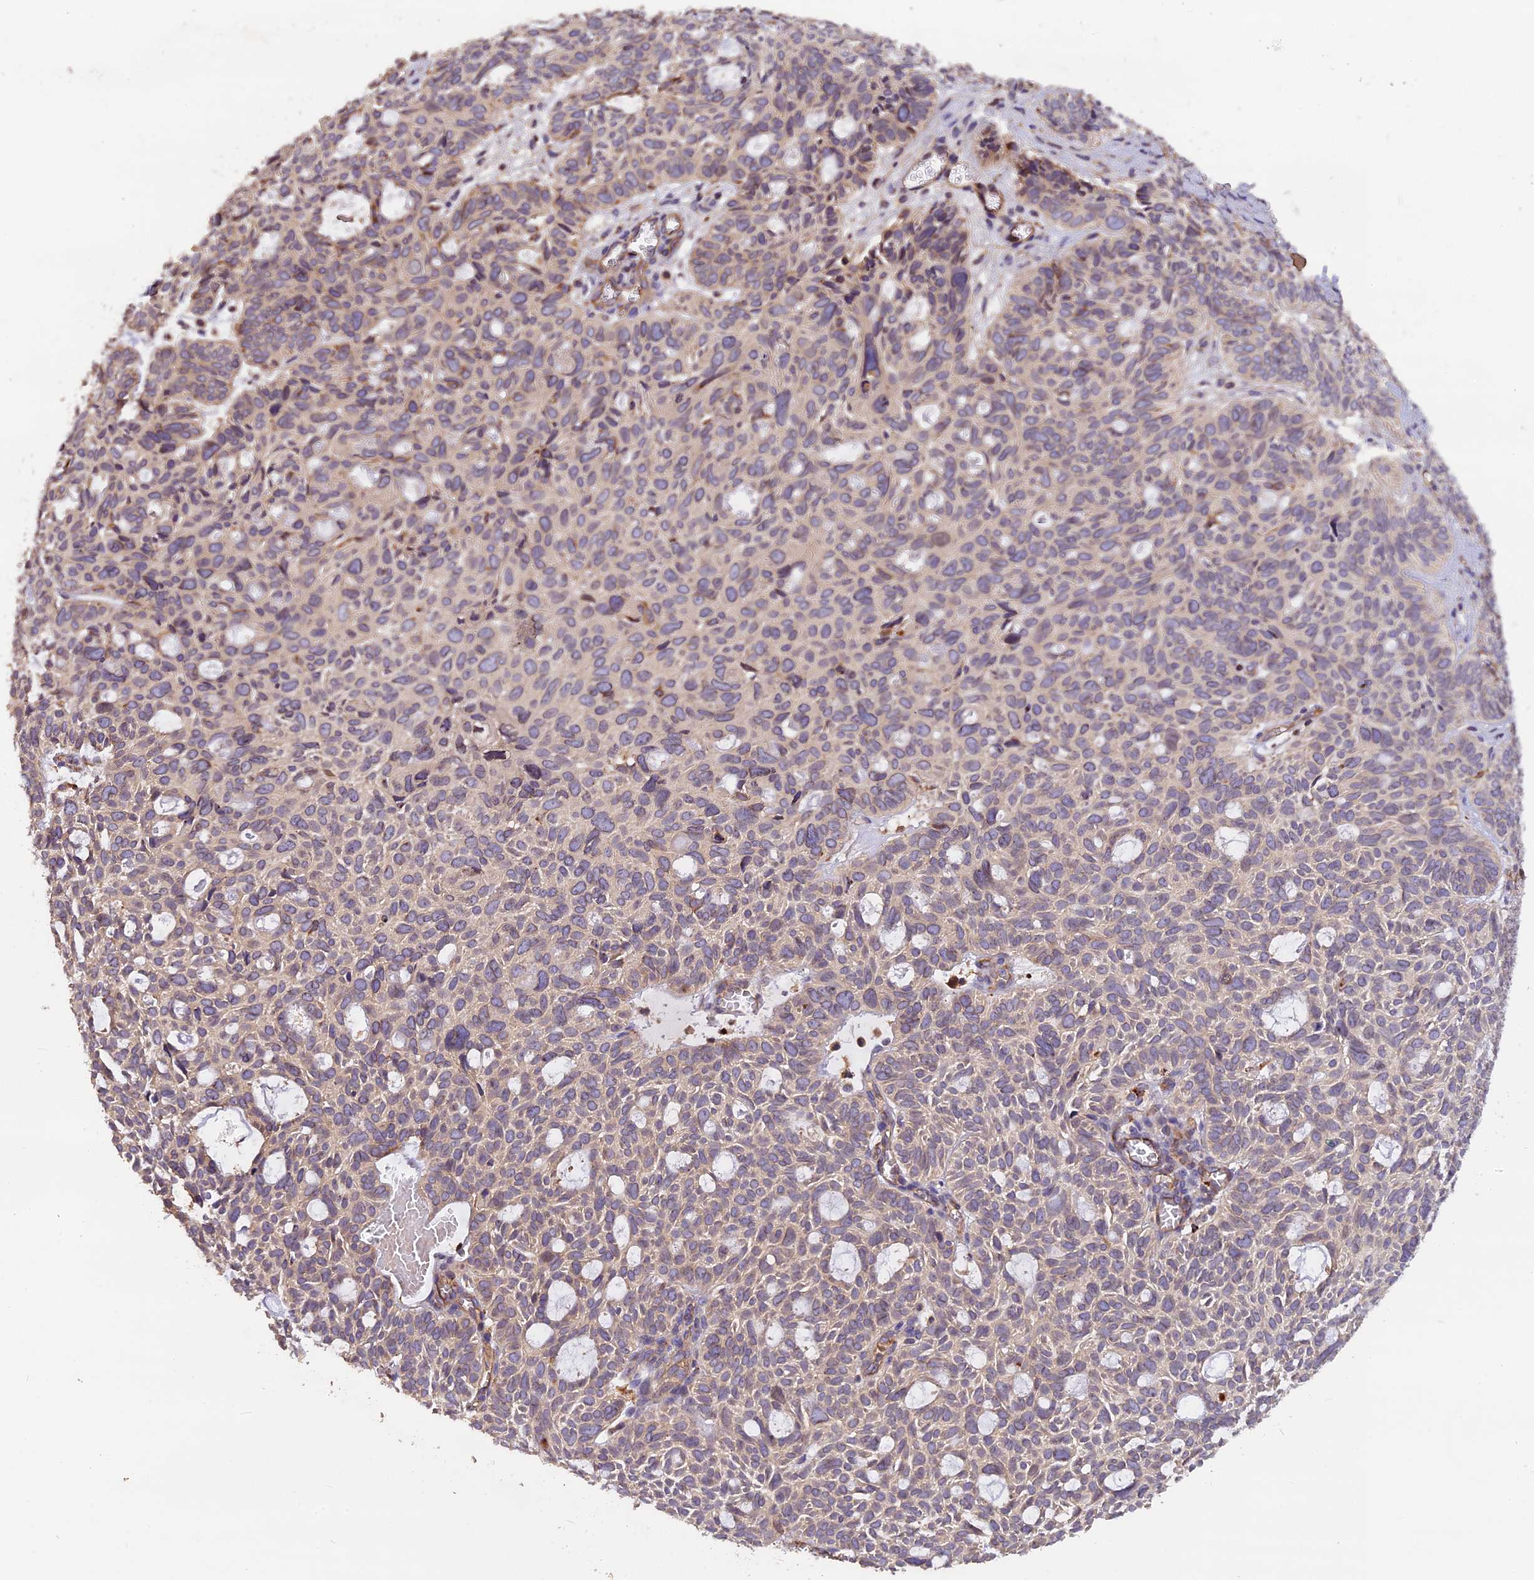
{"staining": {"intensity": "weak", "quantity": "<25%", "location": "cytoplasmic/membranous"}, "tissue": "skin cancer", "cell_type": "Tumor cells", "image_type": "cancer", "snomed": [{"axis": "morphology", "description": "Basal cell carcinoma"}, {"axis": "topography", "description": "Skin"}], "caption": "This micrograph is of skin basal cell carcinoma stained with IHC to label a protein in brown with the nuclei are counter-stained blue. There is no expression in tumor cells.", "gene": "ERMARD", "patient": {"sex": "male", "age": 69}}